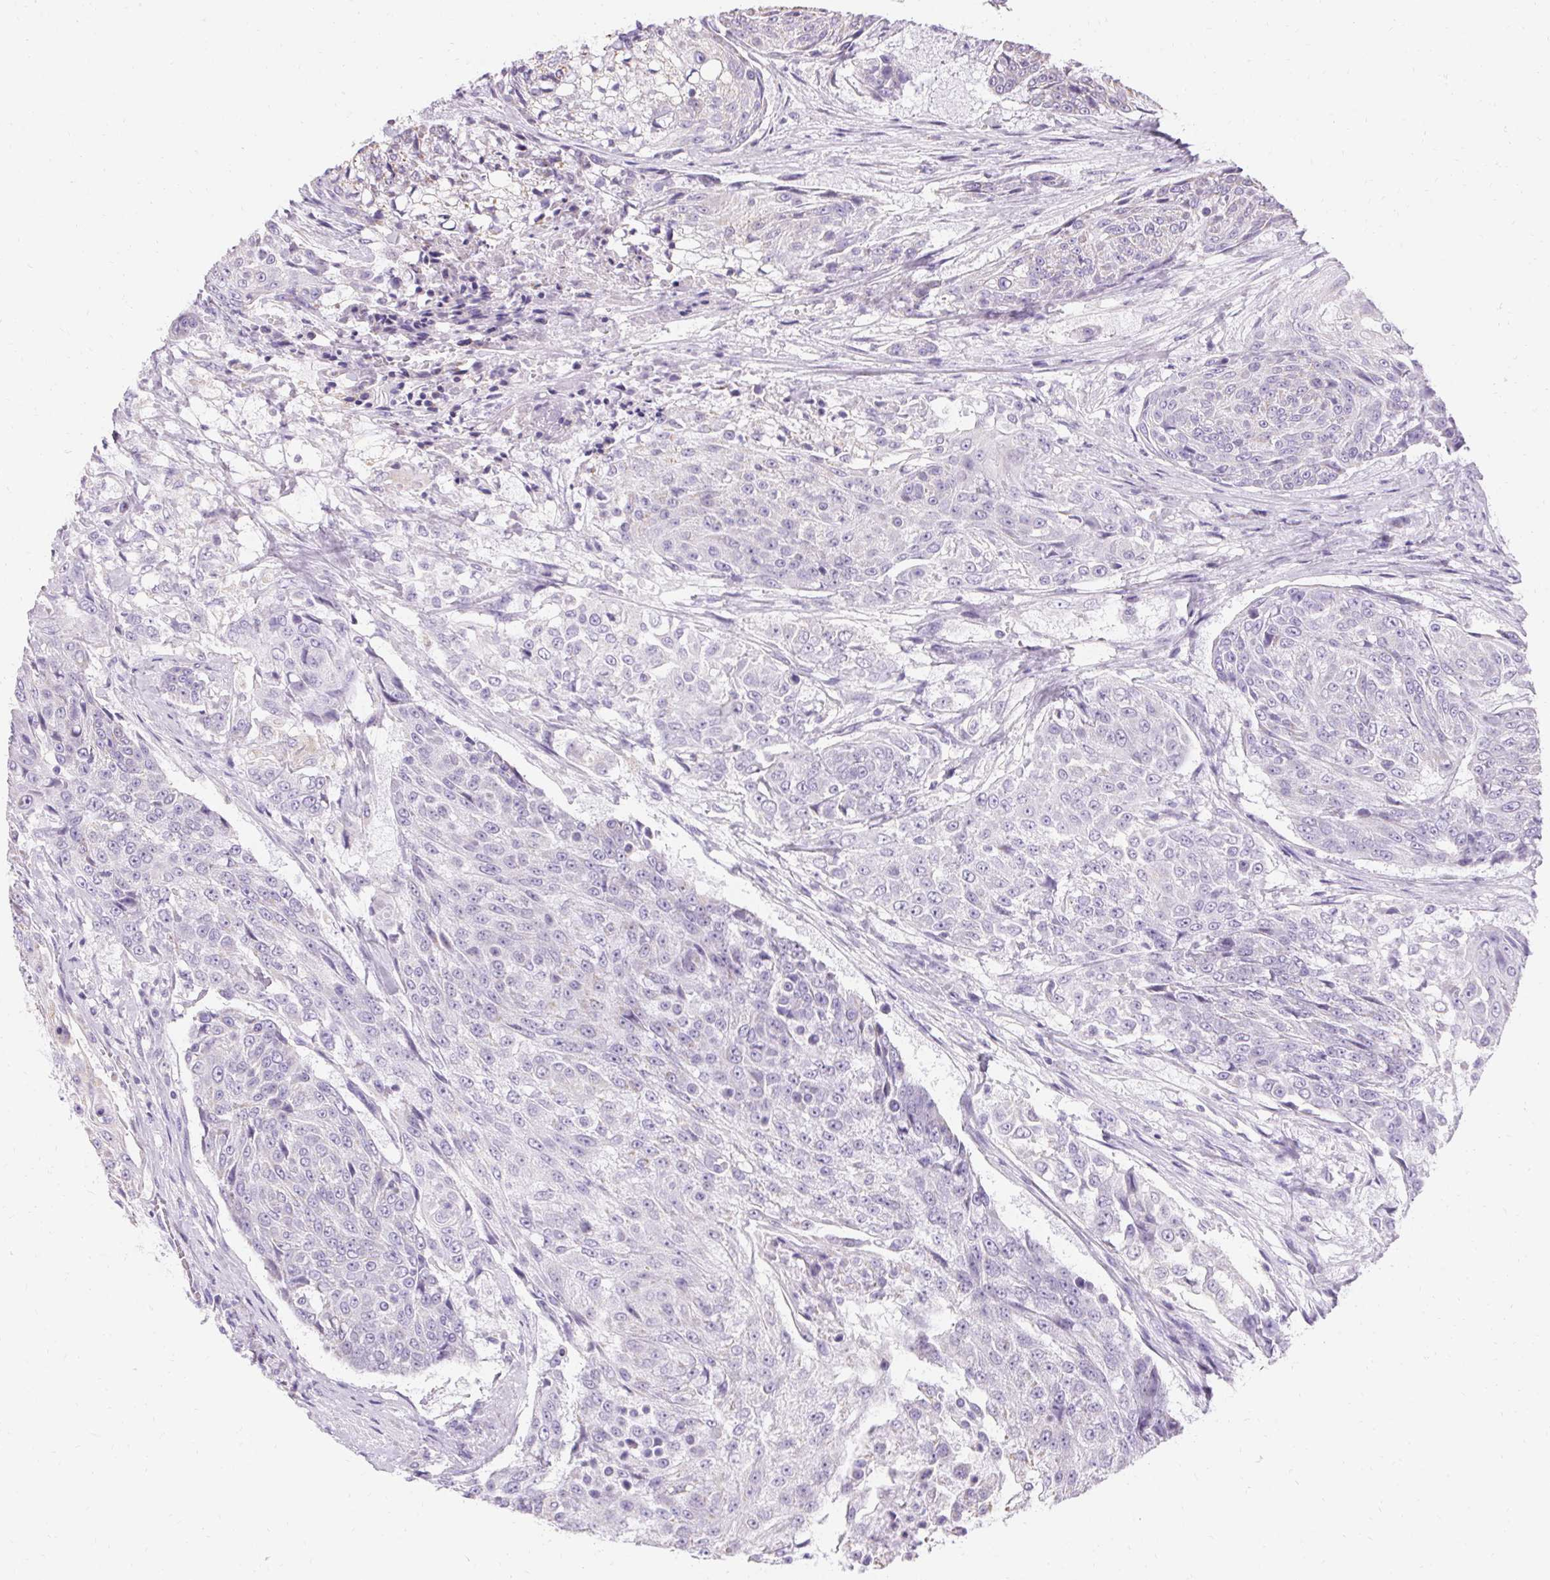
{"staining": {"intensity": "negative", "quantity": "none", "location": "none"}, "tissue": "urothelial cancer", "cell_type": "Tumor cells", "image_type": "cancer", "snomed": [{"axis": "morphology", "description": "Urothelial carcinoma, High grade"}, {"axis": "topography", "description": "Urinary bladder"}], "caption": "Tumor cells show no significant protein expression in urothelial cancer. (IHC, brightfield microscopy, high magnification).", "gene": "ASGR2", "patient": {"sex": "female", "age": 63}}